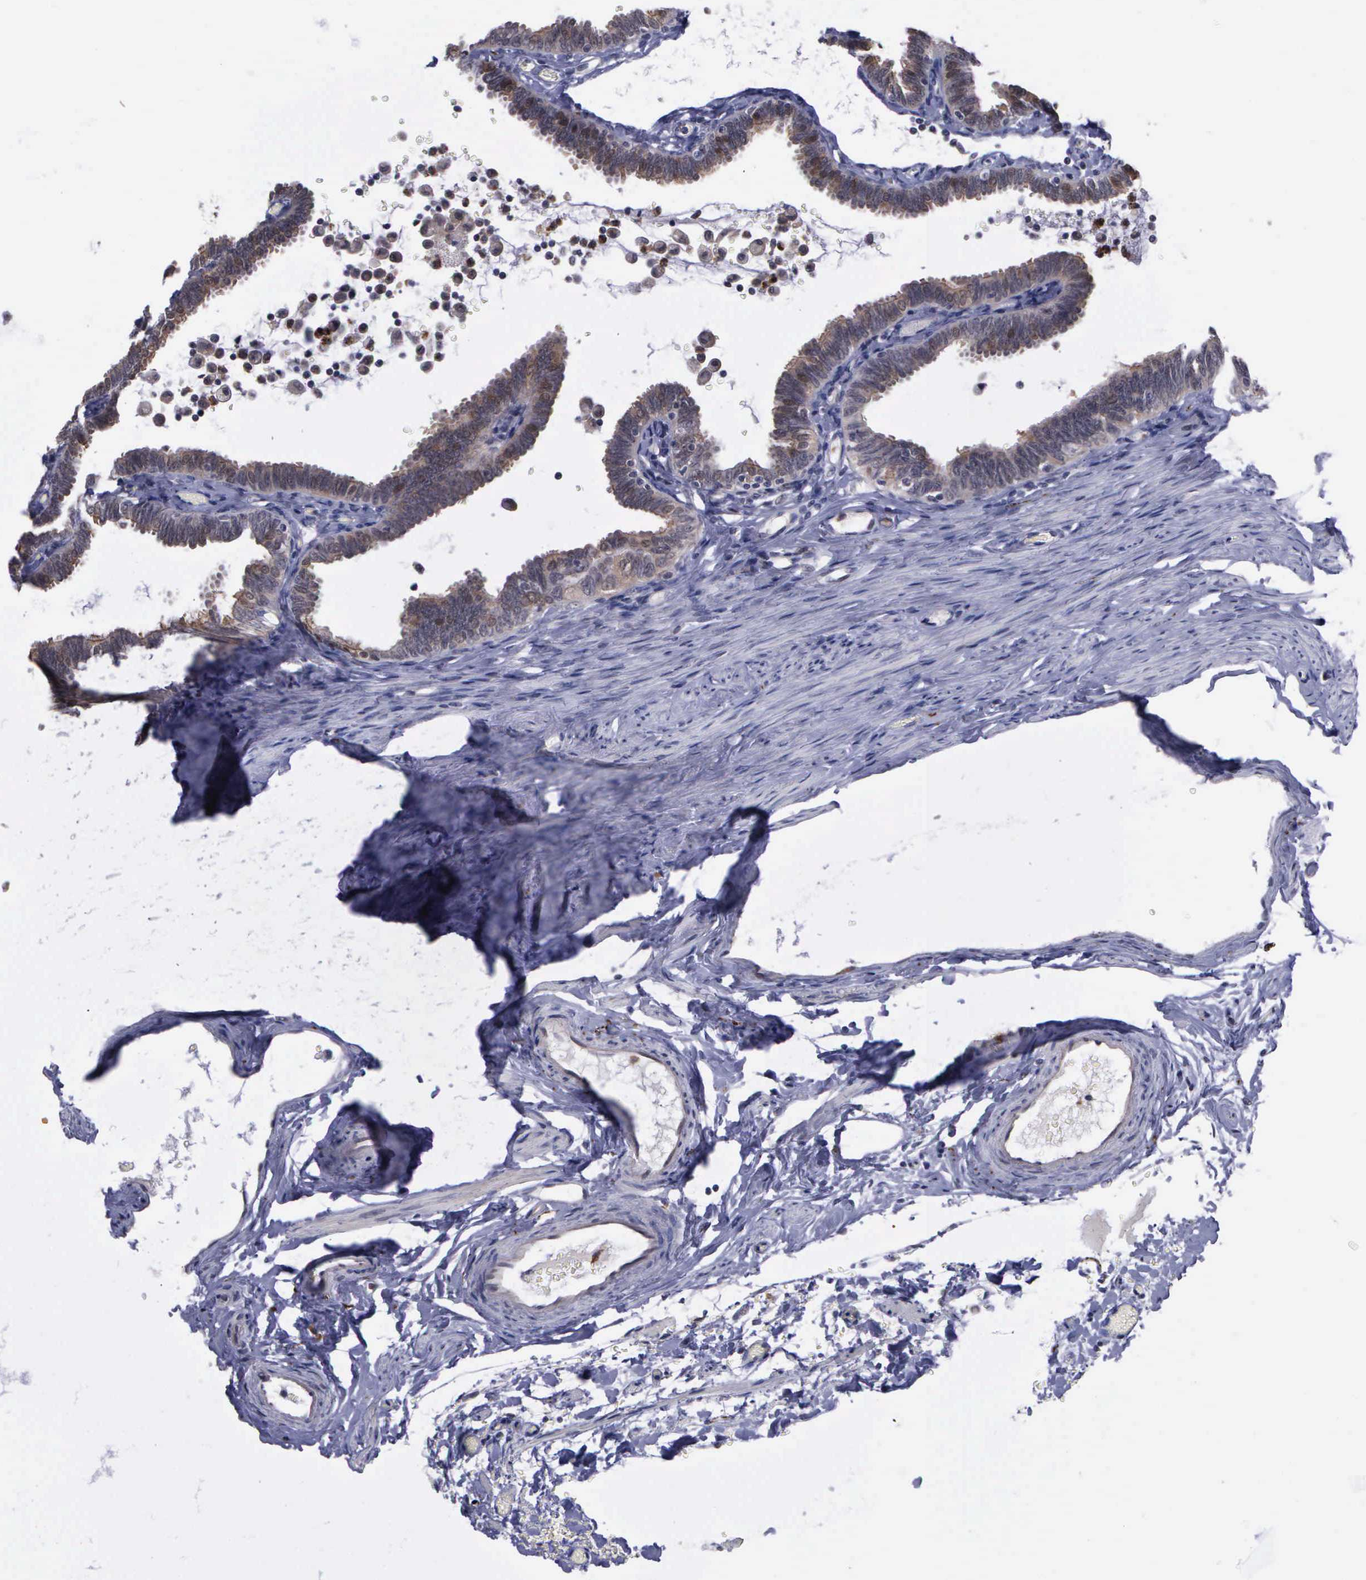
{"staining": {"intensity": "moderate", "quantity": ">75%", "location": "cytoplasmic/membranous"}, "tissue": "fallopian tube", "cell_type": "Glandular cells", "image_type": "normal", "snomed": [{"axis": "morphology", "description": "Normal tissue, NOS"}, {"axis": "topography", "description": "Fallopian tube"}], "caption": "A high-resolution image shows immunohistochemistry staining of benign fallopian tube, which displays moderate cytoplasmic/membranous staining in approximately >75% of glandular cells. (DAB = brown stain, brightfield microscopy at high magnification).", "gene": "MAP3K9", "patient": {"sex": "female", "age": 51}}